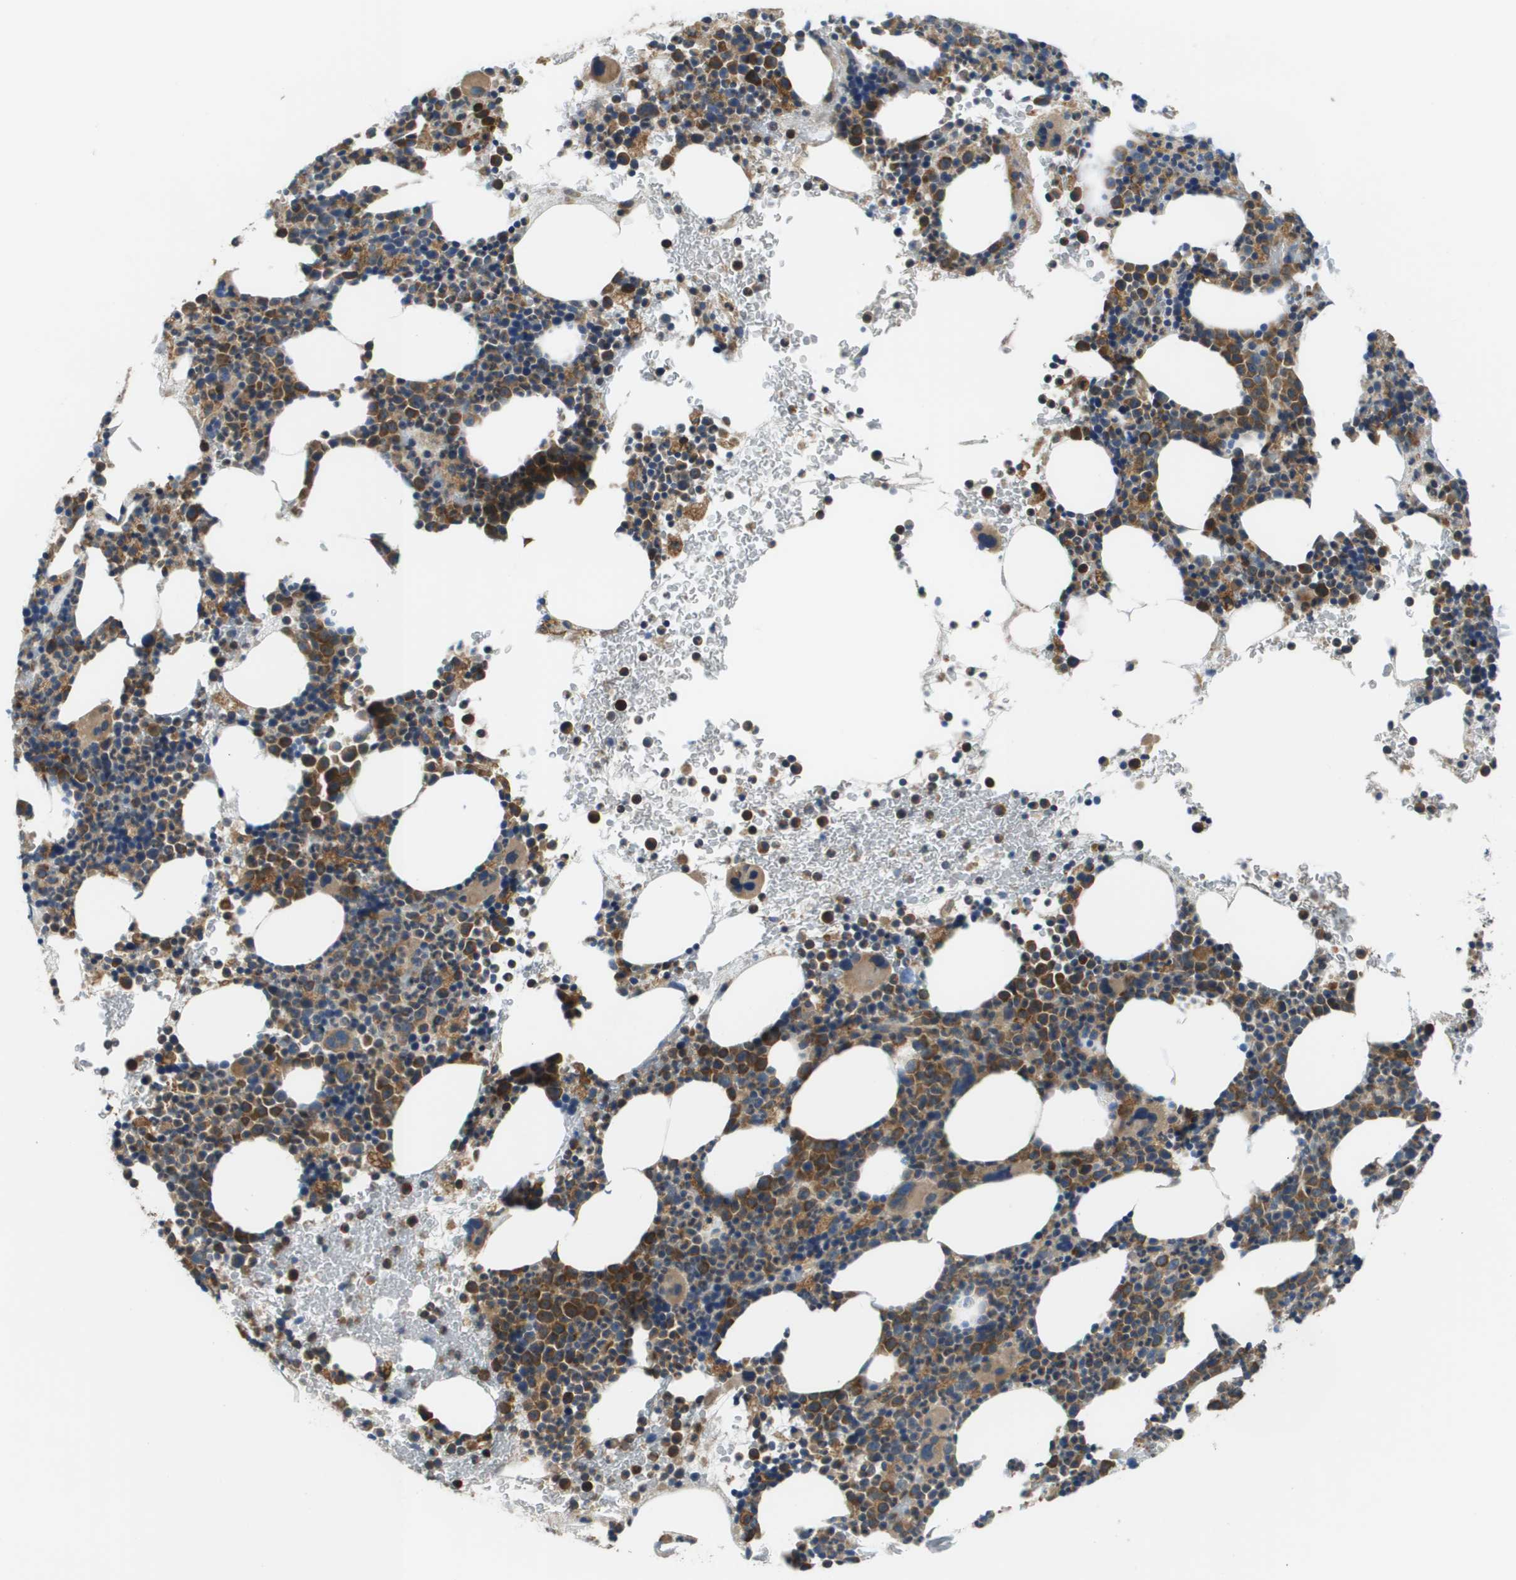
{"staining": {"intensity": "strong", "quantity": "25%-75%", "location": "cytoplasmic/membranous"}, "tissue": "bone marrow", "cell_type": "Hematopoietic cells", "image_type": "normal", "snomed": [{"axis": "morphology", "description": "Normal tissue, NOS"}, {"axis": "morphology", "description": "Inflammation, NOS"}, {"axis": "topography", "description": "Bone marrow"}], "caption": "An image of bone marrow stained for a protein shows strong cytoplasmic/membranous brown staining in hematopoietic cells.", "gene": "CNPY3", "patient": {"sex": "male", "age": 73}}